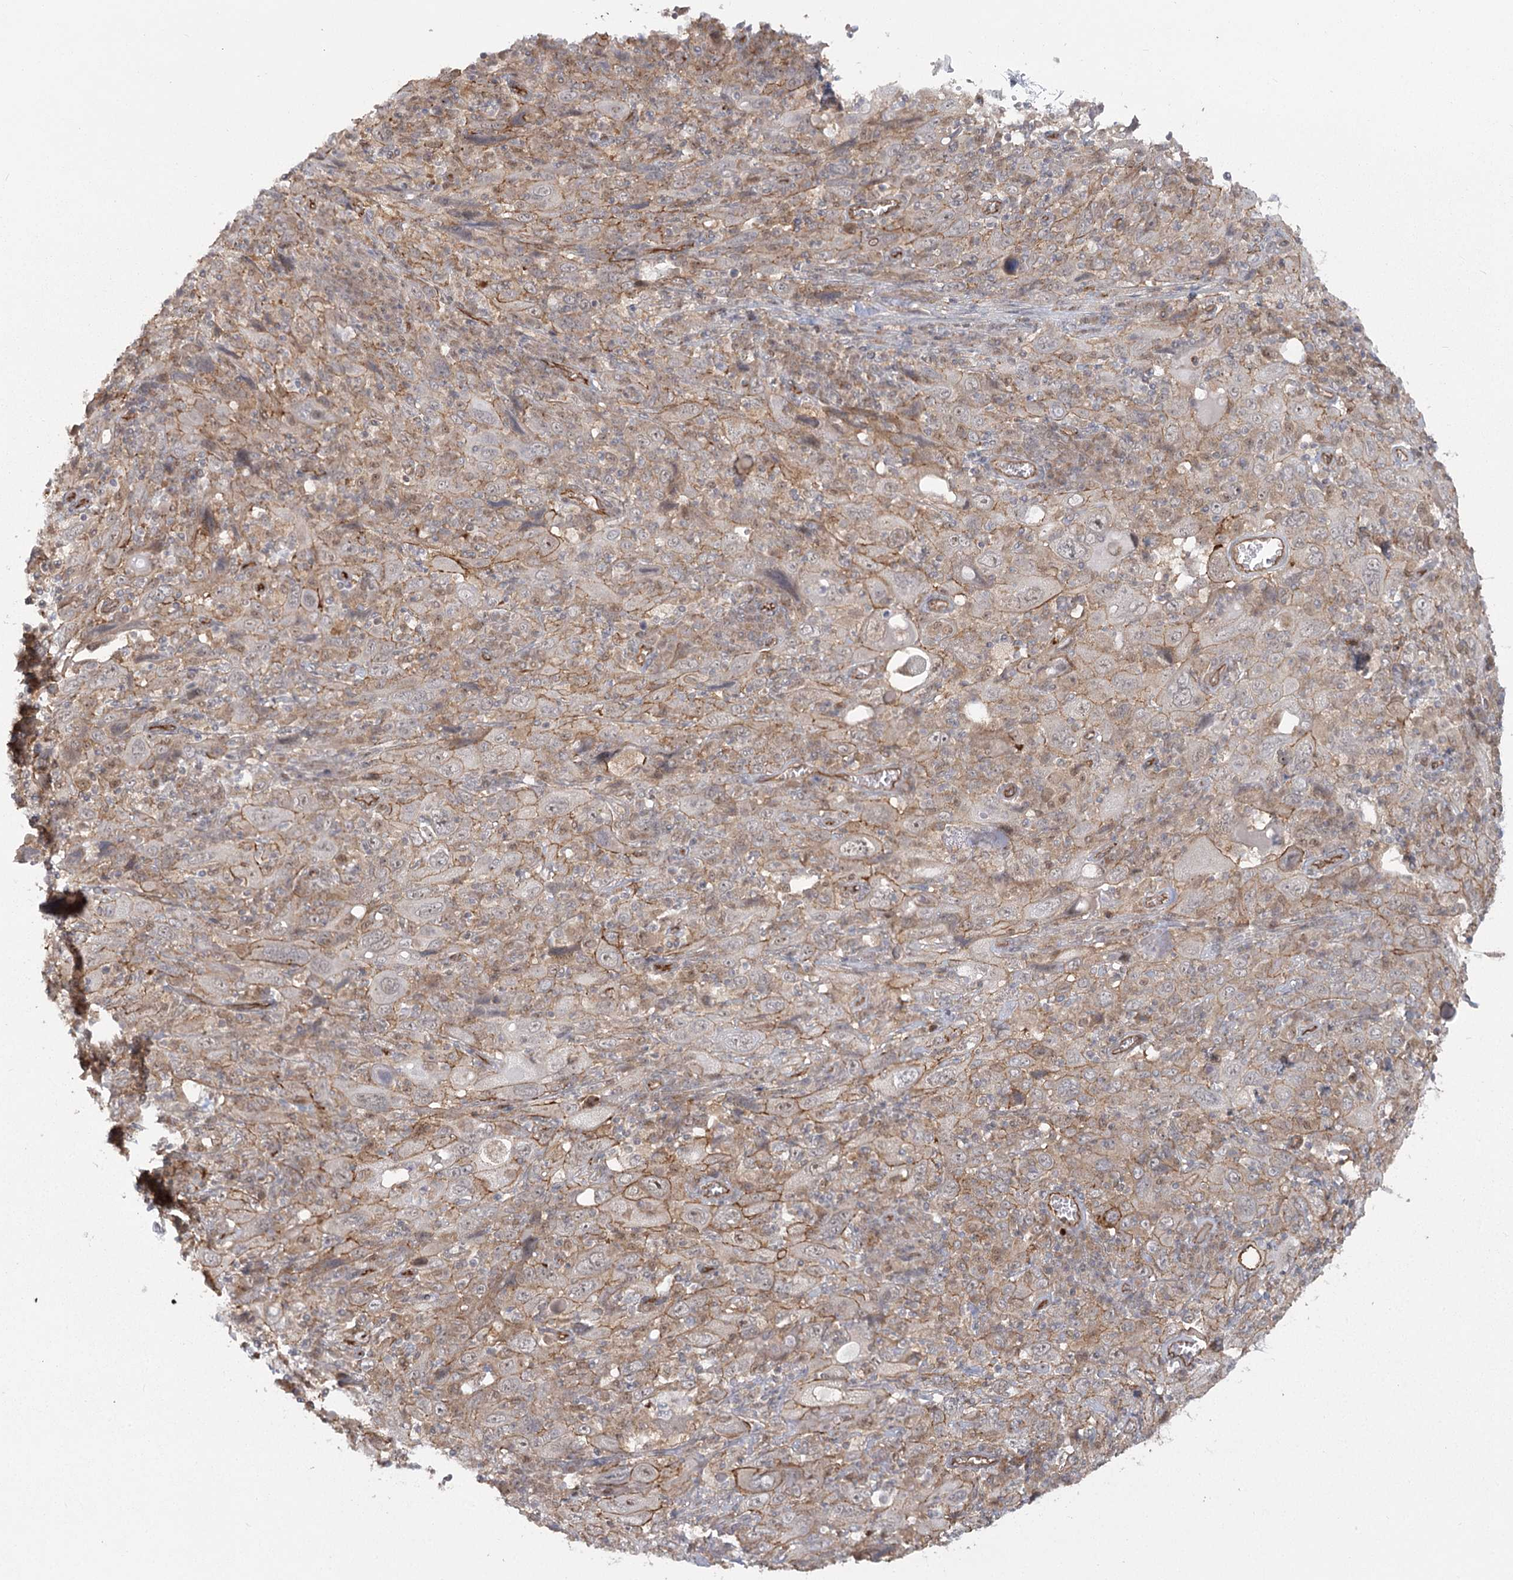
{"staining": {"intensity": "moderate", "quantity": "<25%", "location": "cytoplasmic/membranous"}, "tissue": "cervical cancer", "cell_type": "Tumor cells", "image_type": "cancer", "snomed": [{"axis": "morphology", "description": "Squamous cell carcinoma, NOS"}, {"axis": "topography", "description": "Cervix"}], "caption": "Immunohistochemistry (IHC) of human squamous cell carcinoma (cervical) reveals low levels of moderate cytoplasmic/membranous staining in about <25% of tumor cells. (Stains: DAB (3,3'-diaminobenzidine) in brown, nuclei in blue, Microscopy: brightfield microscopy at high magnification).", "gene": "RPP14", "patient": {"sex": "female", "age": 46}}